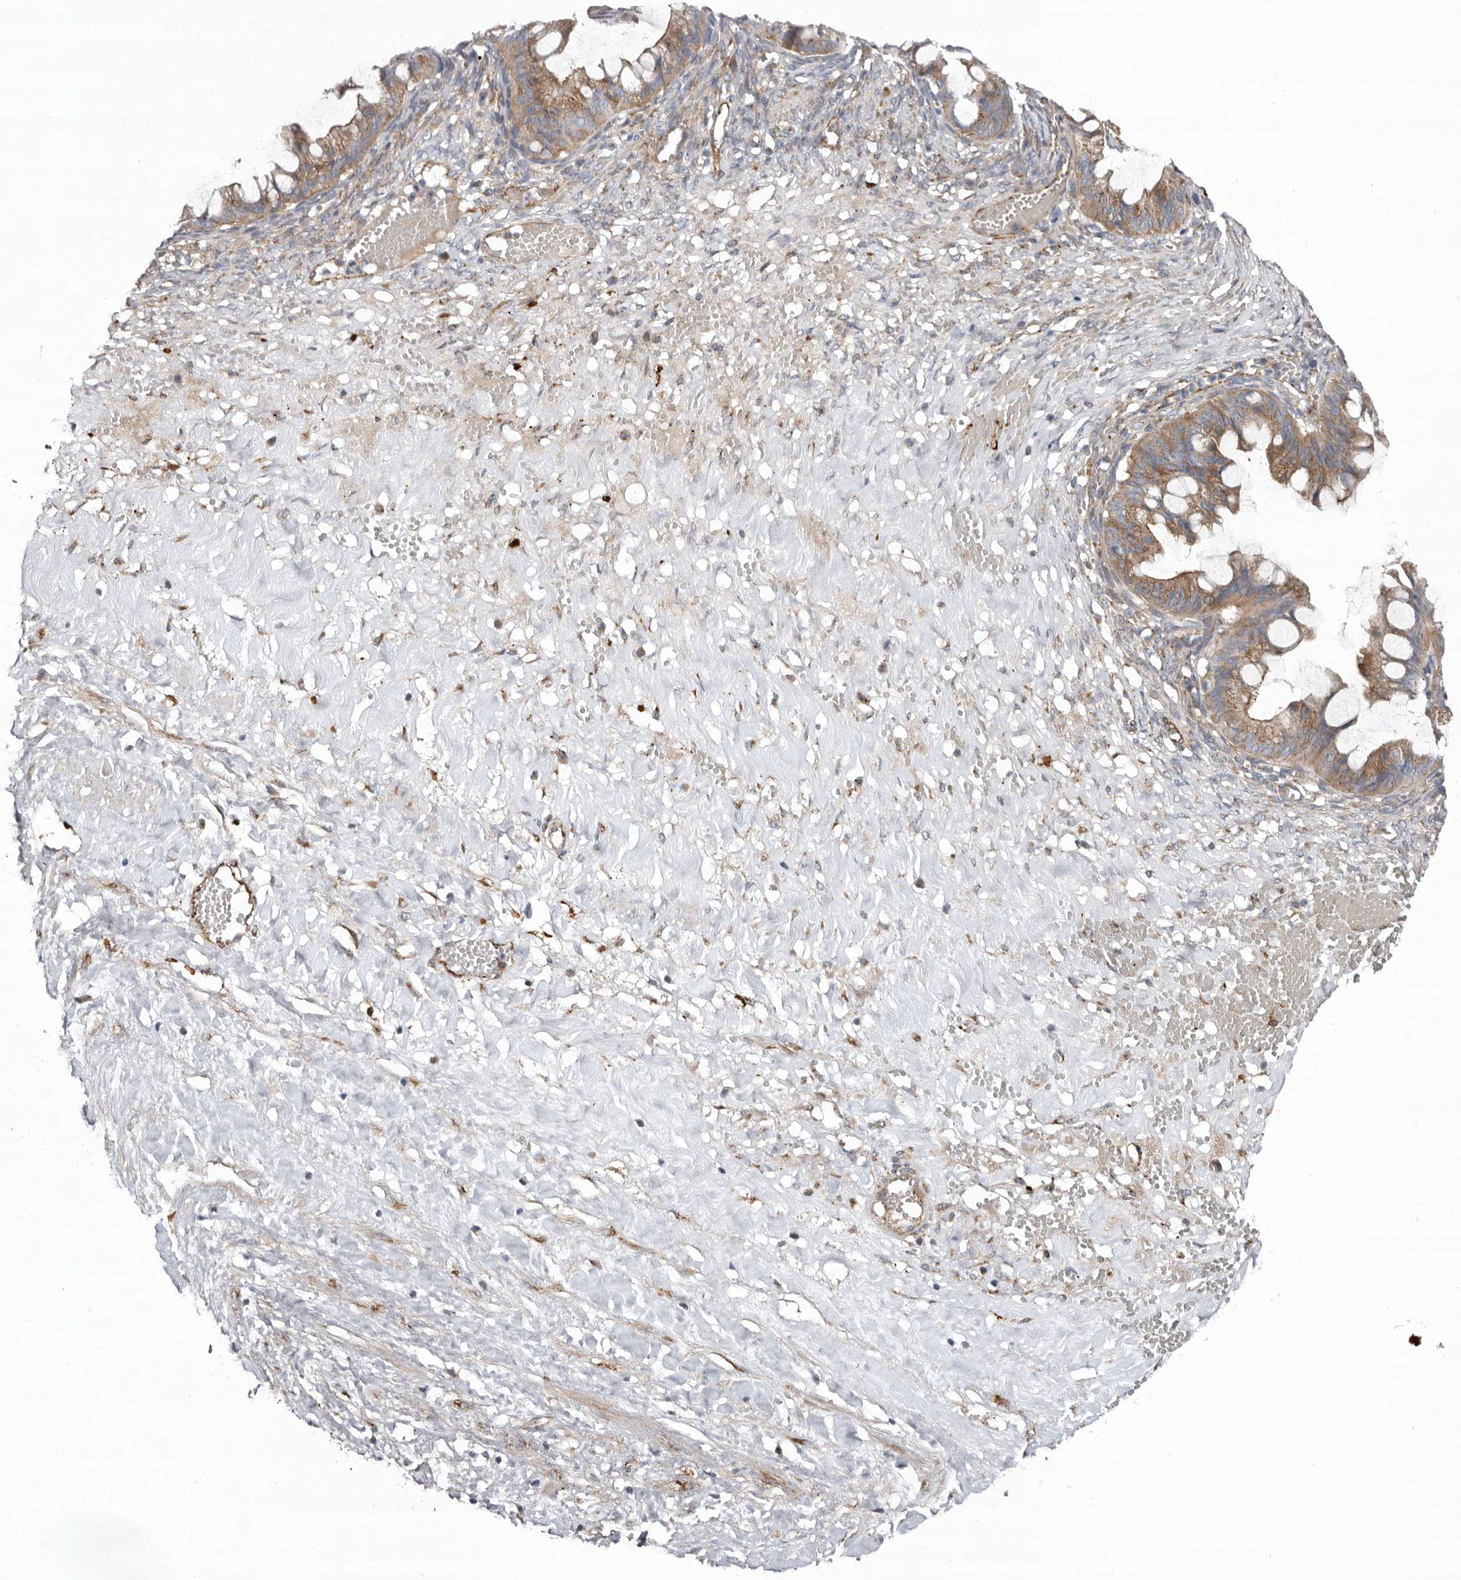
{"staining": {"intensity": "moderate", "quantity": ">75%", "location": "cytoplasmic/membranous"}, "tissue": "ovarian cancer", "cell_type": "Tumor cells", "image_type": "cancer", "snomed": [{"axis": "morphology", "description": "Cystadenocarcinoma, mucinous, NOS"}, {"axis": "topography", "description": "Ovary"}], "caption": "Immunohistochemistry (IHC) of ovarian mucinous cystadenocarcinoma reveals medium levels of moderate cytoplasmic/membranous positivity in about >75% of tumor cells.", "gene": "LUZP1", "patient": {"sex": "female", "age": 73}}